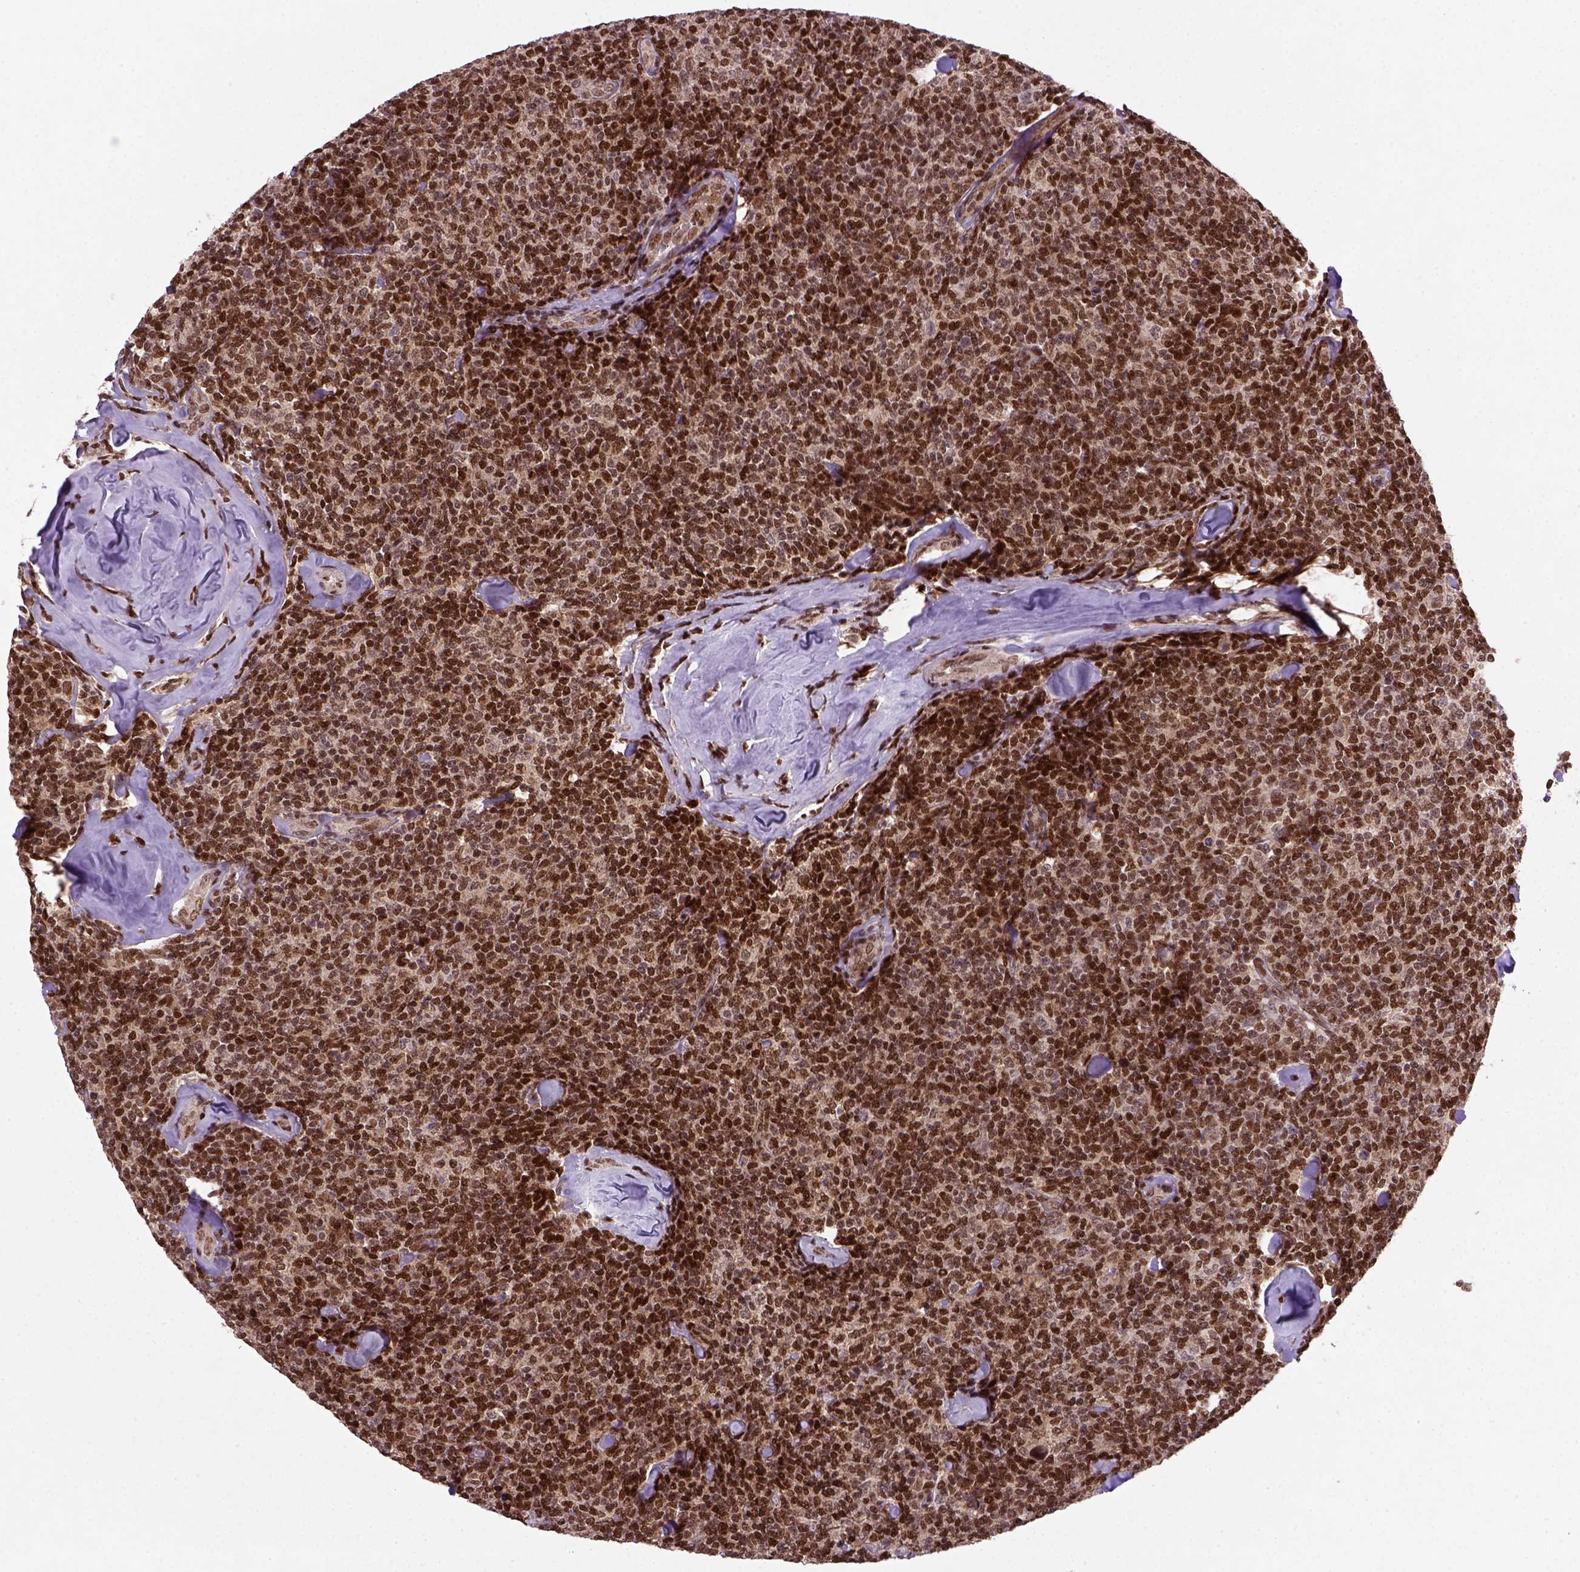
{"staining": {"intensity": "strong", "quantity": ">75%", "location": "nuclear"}, "tissue": "lymphoma", "cell_type": "Tumor cells", "image_type": "cancer", "snomed": [{"axis": "morphology", "description": "Malignant lymphoma, non-Hodgkin's type, Low grade"}, {"axis": "topography", "description": "Lymph node"}], "caption": "Lymphoma stained with DAB (3,3'-diaminobenzidine) immunohistochemistry shows high levels of strong nuclear expression in approximately >75% of tumor cells.", "gene": "MGMT", "patient": {"sex": "female", "age": 56}}